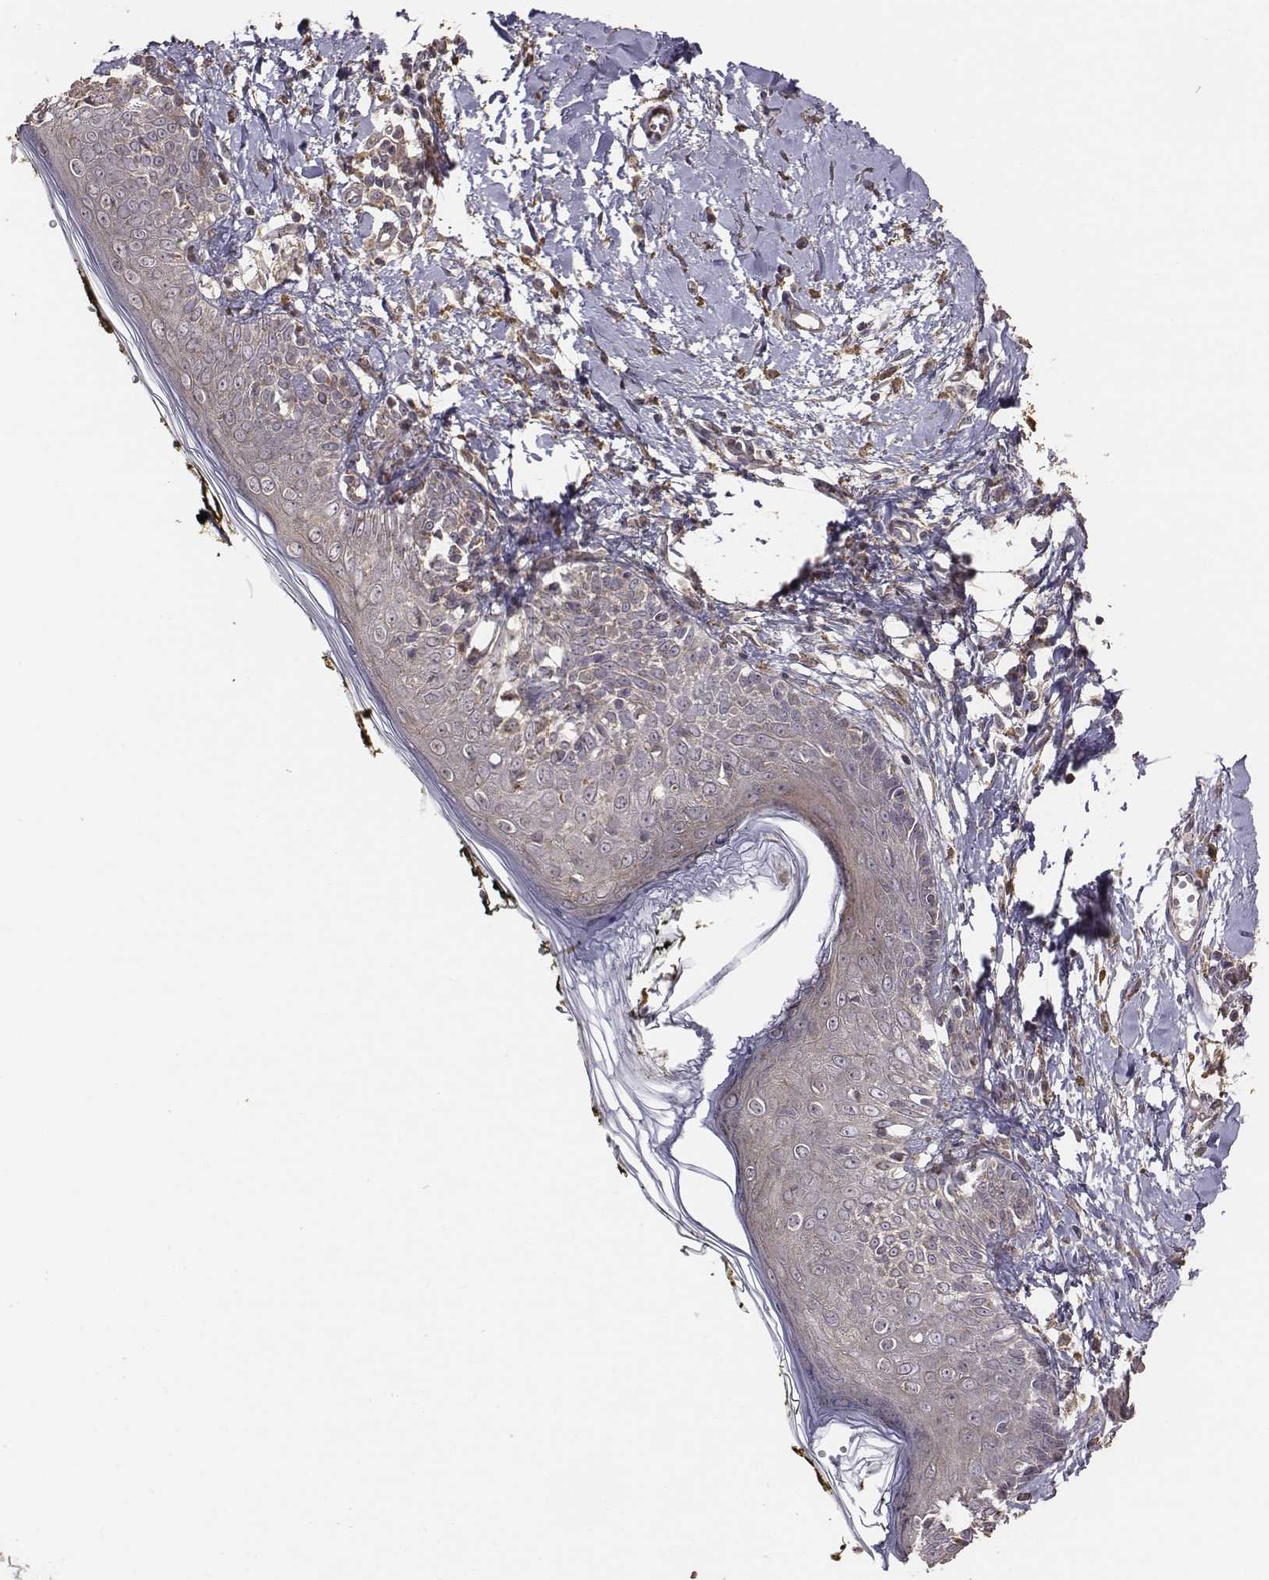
{"staining": {"intensity": "strong", "quantity": ">75%", "location": "cytoplasmic/membranous"}, "tissue": "skin", "cell_type": "Fibroblasts", "image_type": "normal", "snomed": [{"axis": "morphology", "description": "Normal tissue, NOS"}, {"axis": "topography", "description": "Skin"}], "caption": "Immunohistochemistry staining of unremarkable skin, which reveals high levels of strong cytoplasmic/membranous expression in approximately >75% of fibroblasts indicating strong cytoplasmic/membranous protein positivity. The staining was performed using DAB (brown) for protein detection and nuclei were counterstained in hematoxylin (blue).", "gene": "AP1B1", "patient": {"sex": "male", "age": 76}}